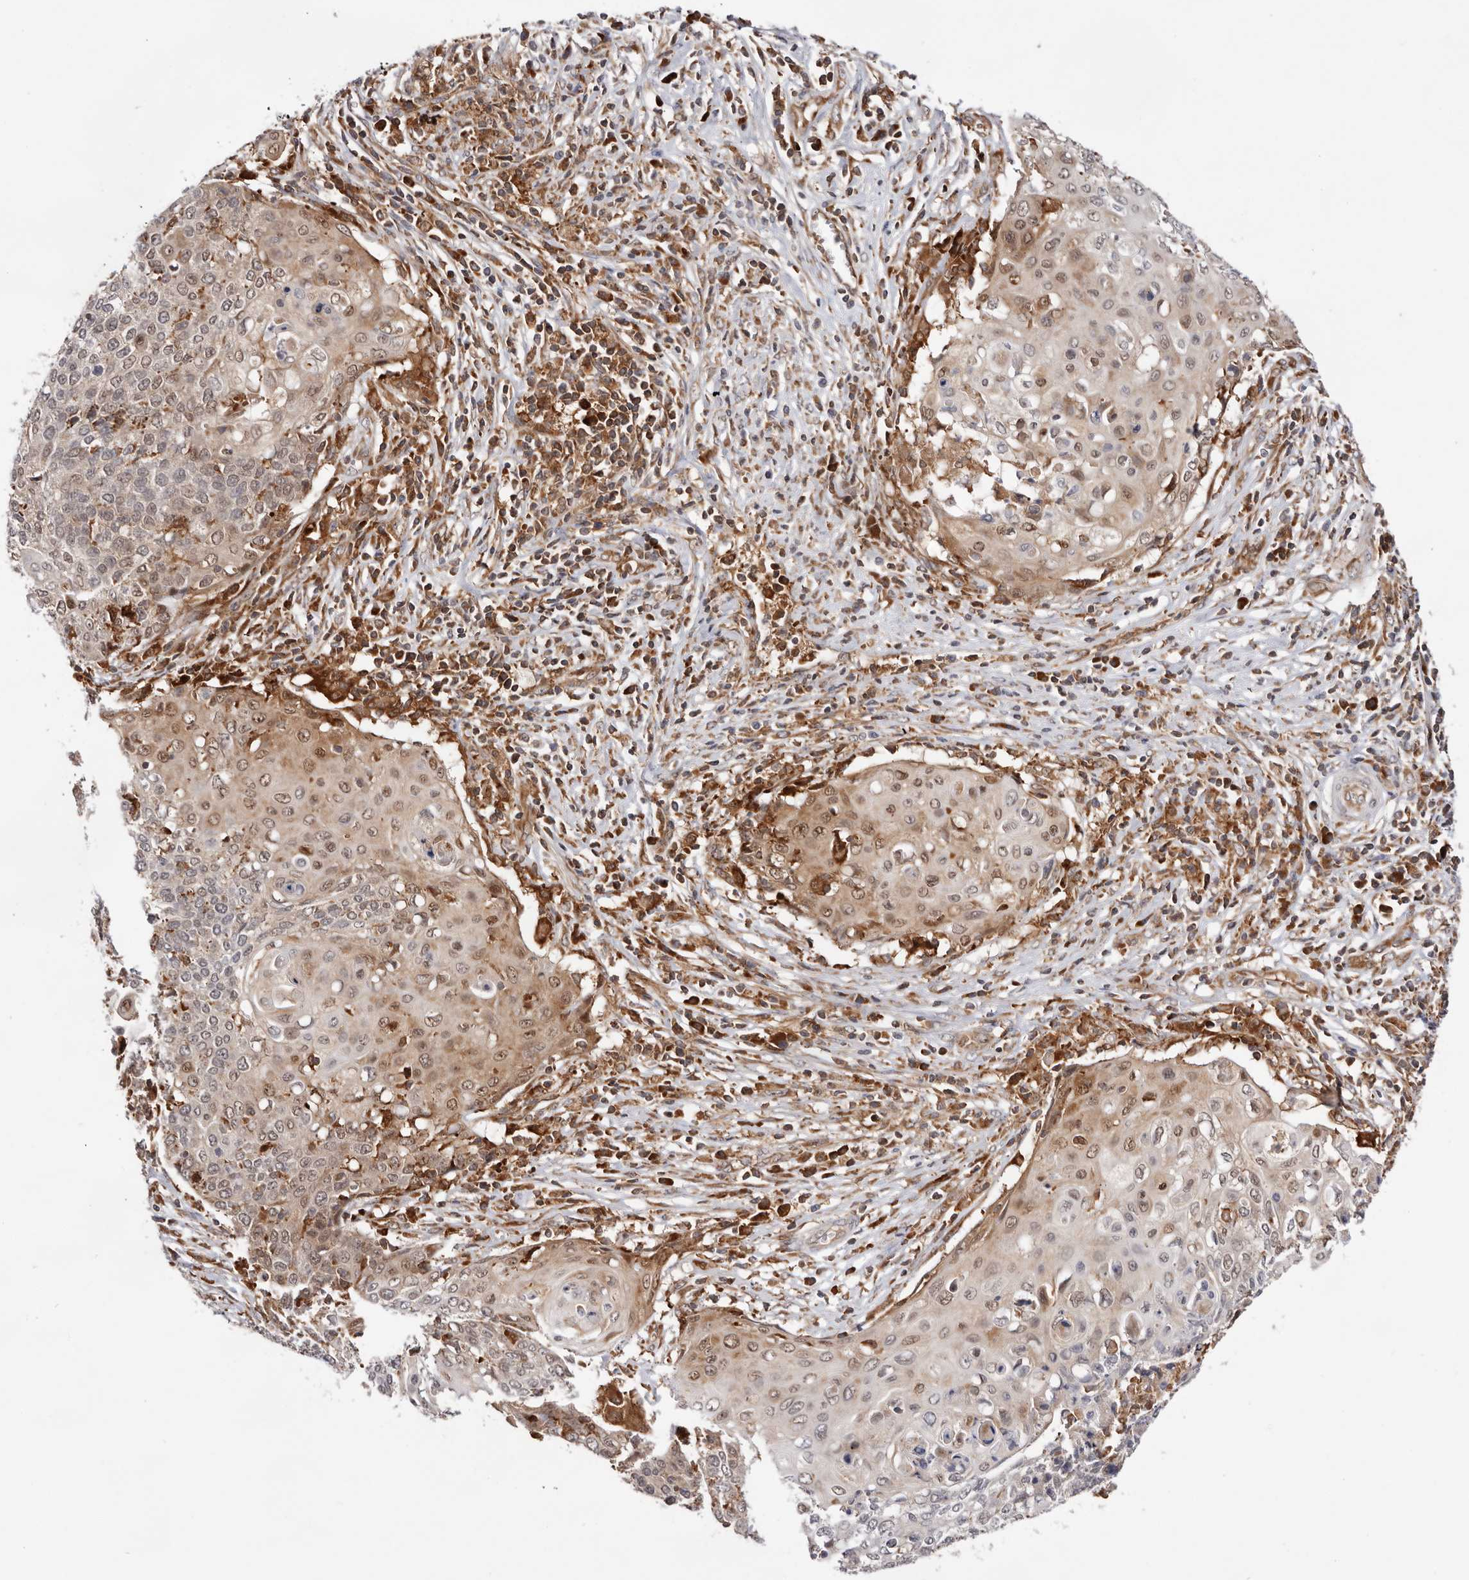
{"staining": {"intensity": "moderate", "quantity": "25%-75%", "location": "cytoplasmic/membranous,nuclear"}, "tissue": "cervical cancer", "cell_type": "Tumor cells", "image_type": "cancer", "snomed": [{"axis": "morphology", "description": "Squamous cell carcinoma, NOS"}, {"axis": "topography", "description": "Cervix"}], "caption": "Protein expression analysis of cervical cancer reveals moderate cytoplasmic/membranous and nuclear staining in about 25%-75% of tumor cells. (Brightfield microscopy of DAB IHC at high magnification).", "gene": "RNF213", "patient": {"sex": "female", "age": 39}}